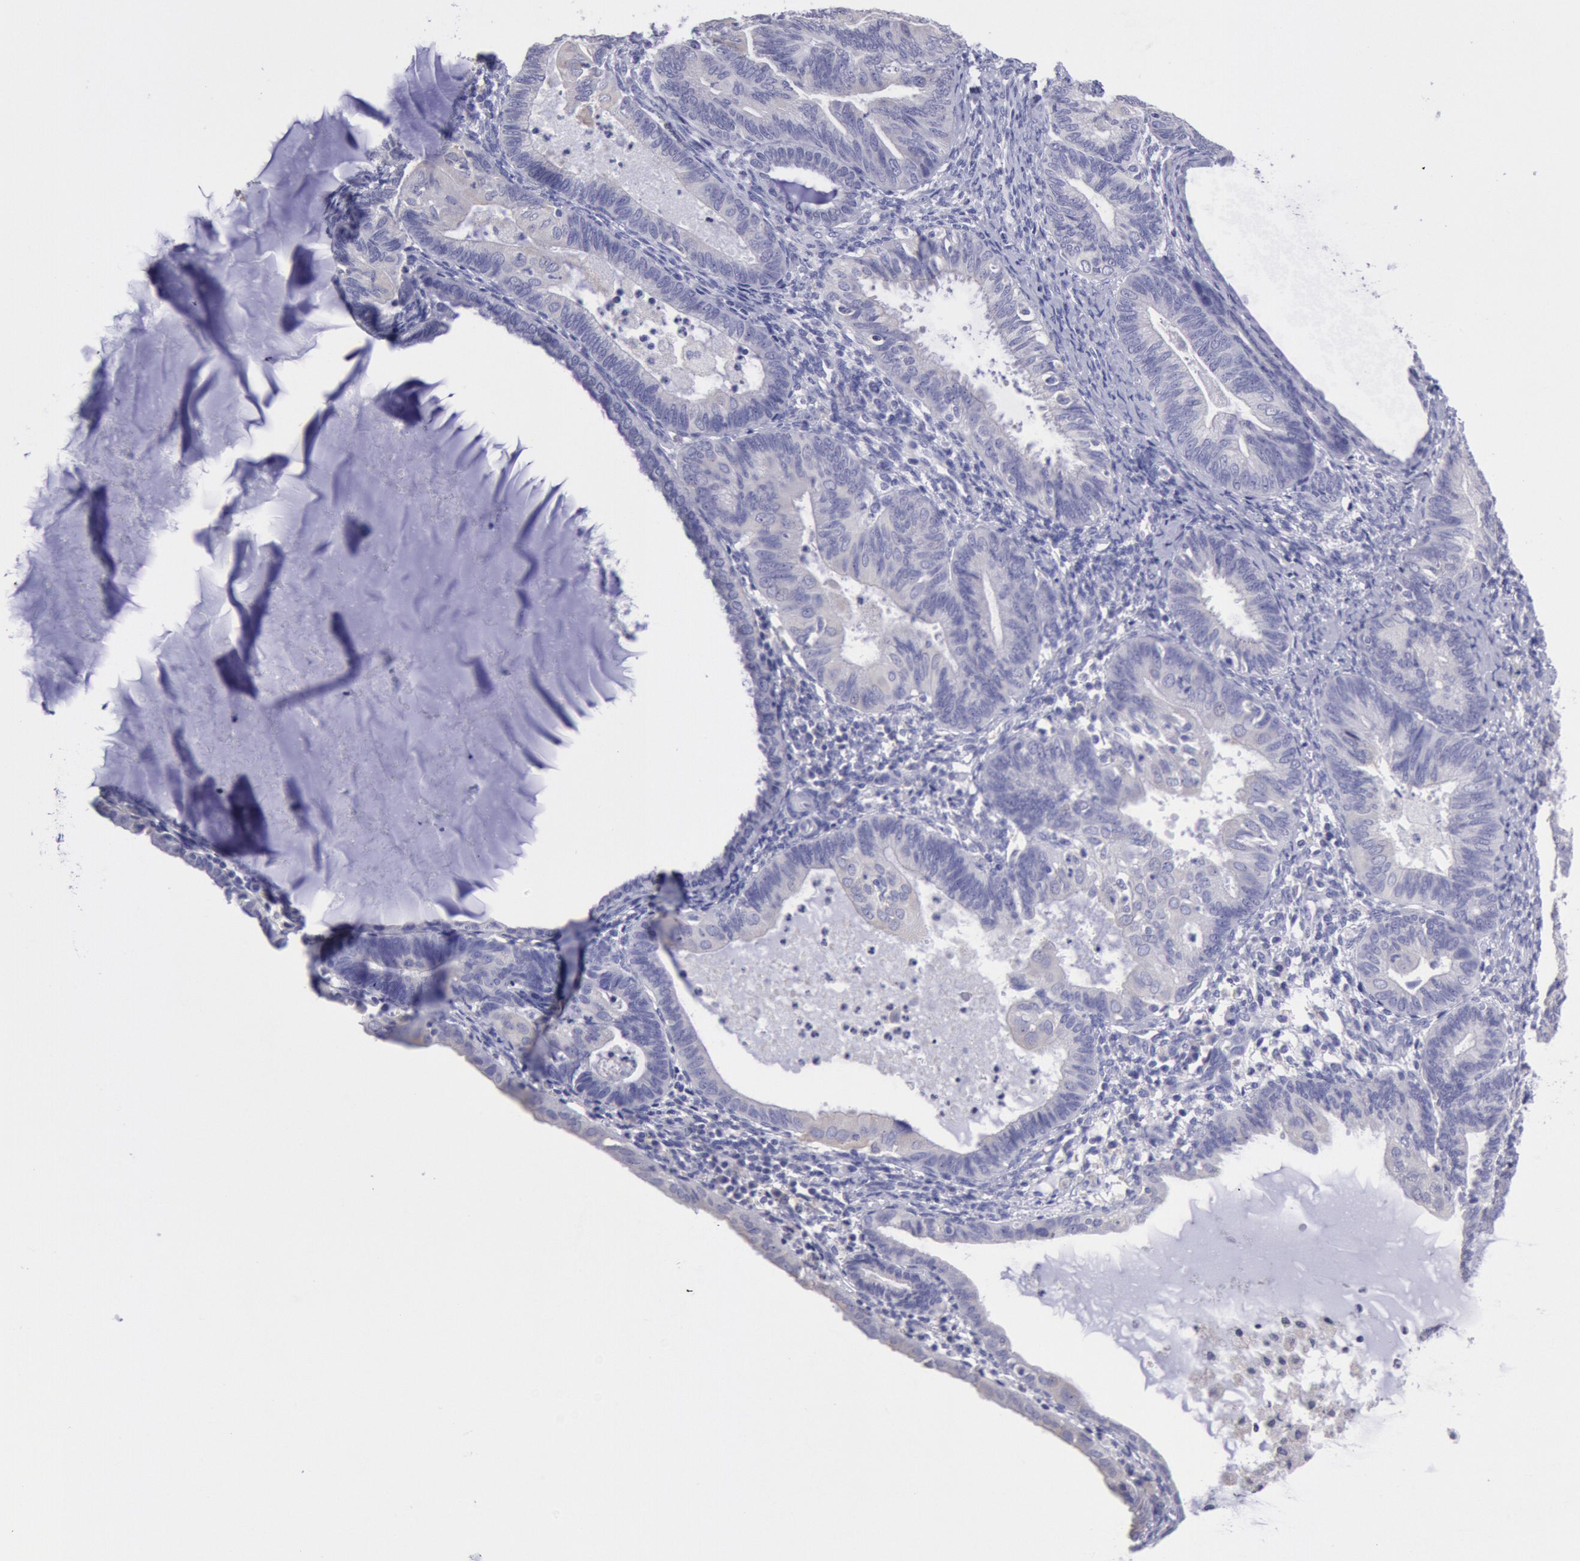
{"staining": {"intensity": "negative", "quantity": "none", "location": "none"}, "tissue": "endometrial cancer", "cell_type": "Tumor cells", "image_type": "cancer", "snomed": [{"axis": "morphology", "description": "Adenocarcinoma, NOS"}, {"axis": "topography", "description": "Endometrium"}], "caption": "Tumor cells are negative for protein expression in human endometrial cancer (adenocarcinoma).", "gene": "MYH7", "patient": {"sex": "female", "age": 63}}